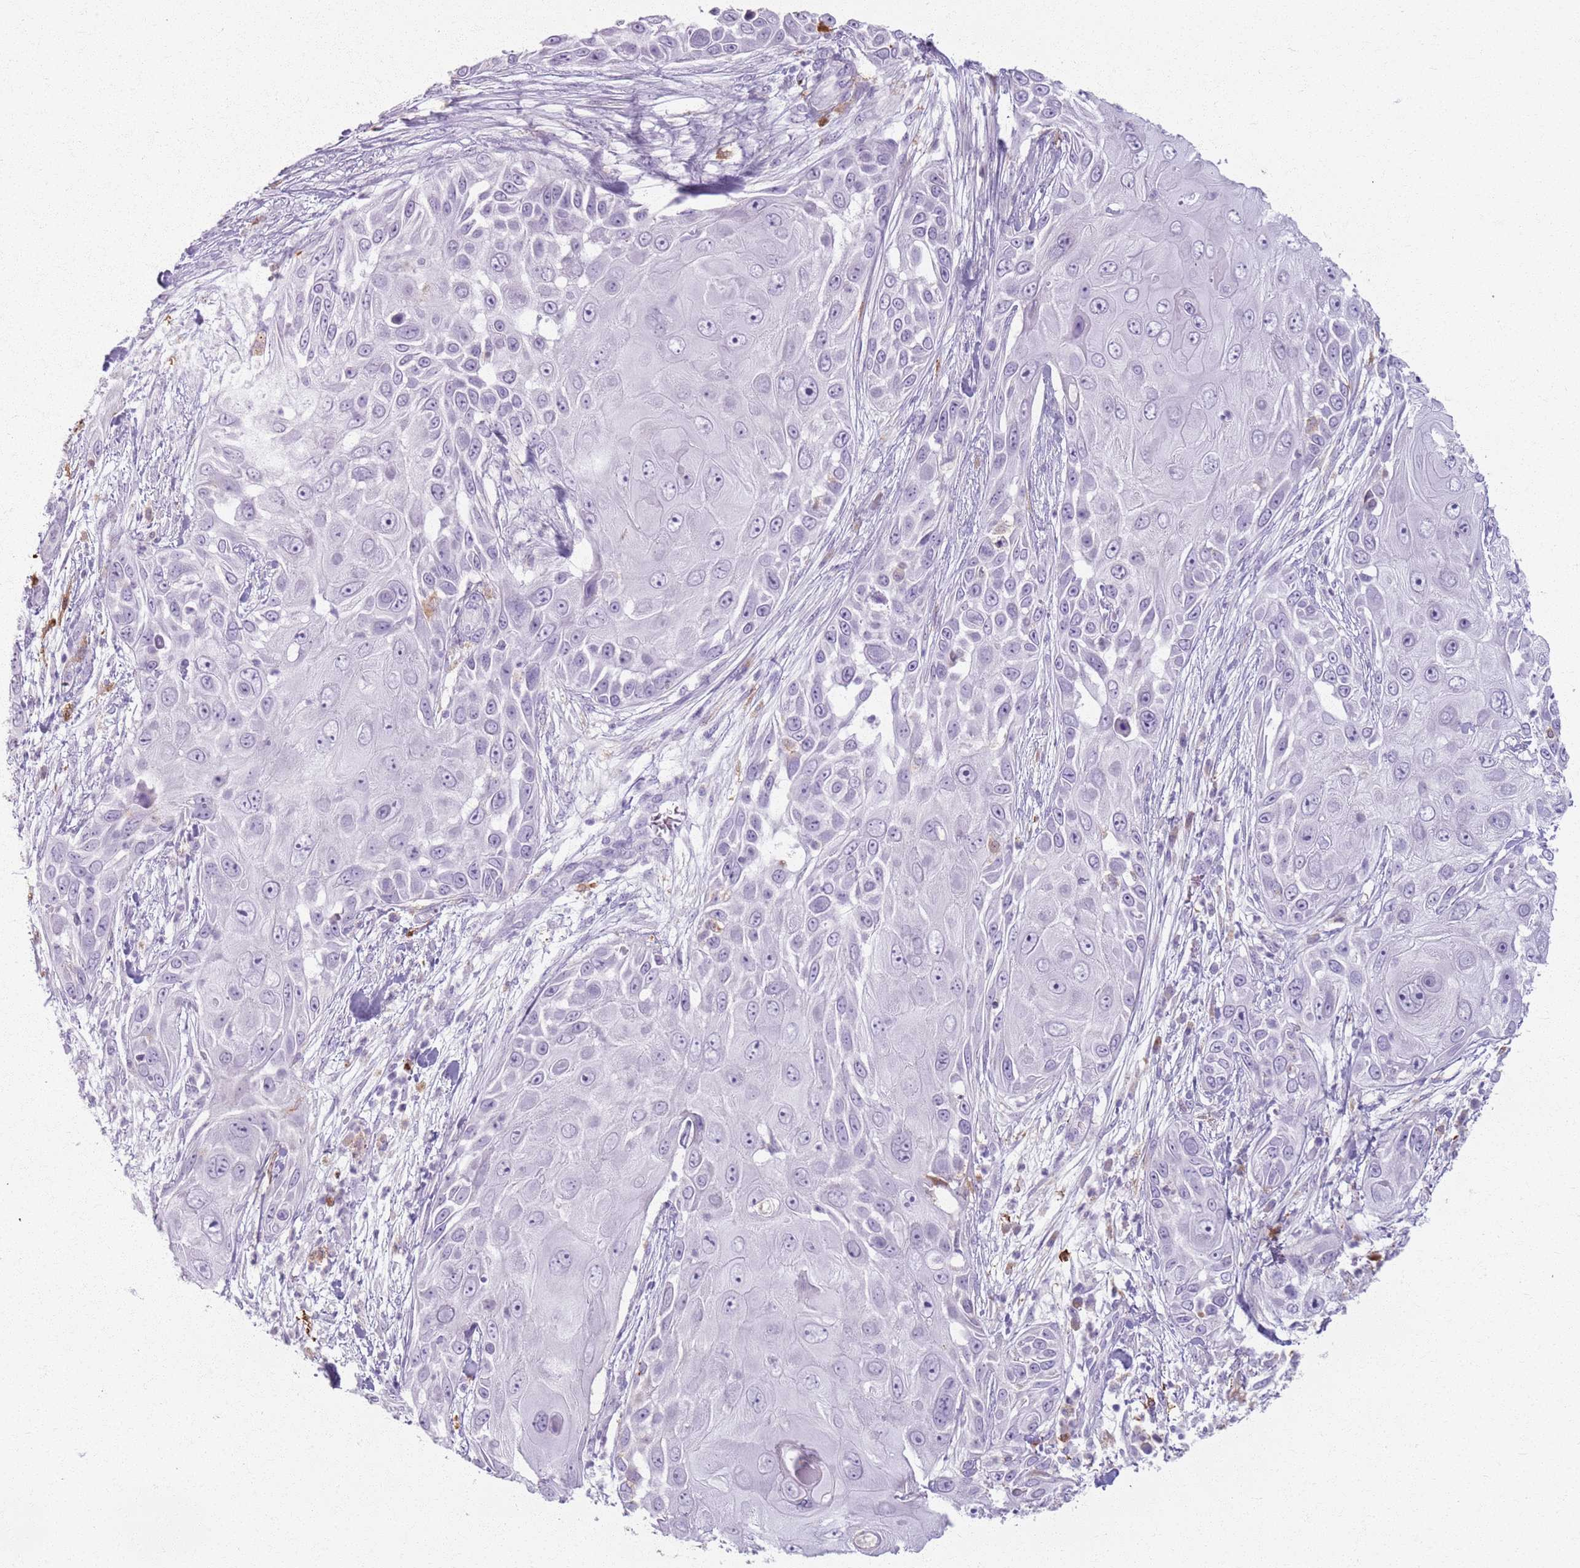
{"staining": {"intensity": "negative", "quantity": "none", "location": "none"}, "tissue": "skin cancer", "cell_type": "Tumor cells", "image_type": "cancer", "snomed": [{"axis": "morphology", "description": "Squamous cell carcinoma, NOS"}, {"axis": "topography", "description": "Skin"}], "caption": "Immunohistochemical staining of human skin cancer reveals no significant staining in tumor cells. Nuclei are stained in blue.", "gene": "GDPGP1", "patient": {"sex": "female", "age": 44}}